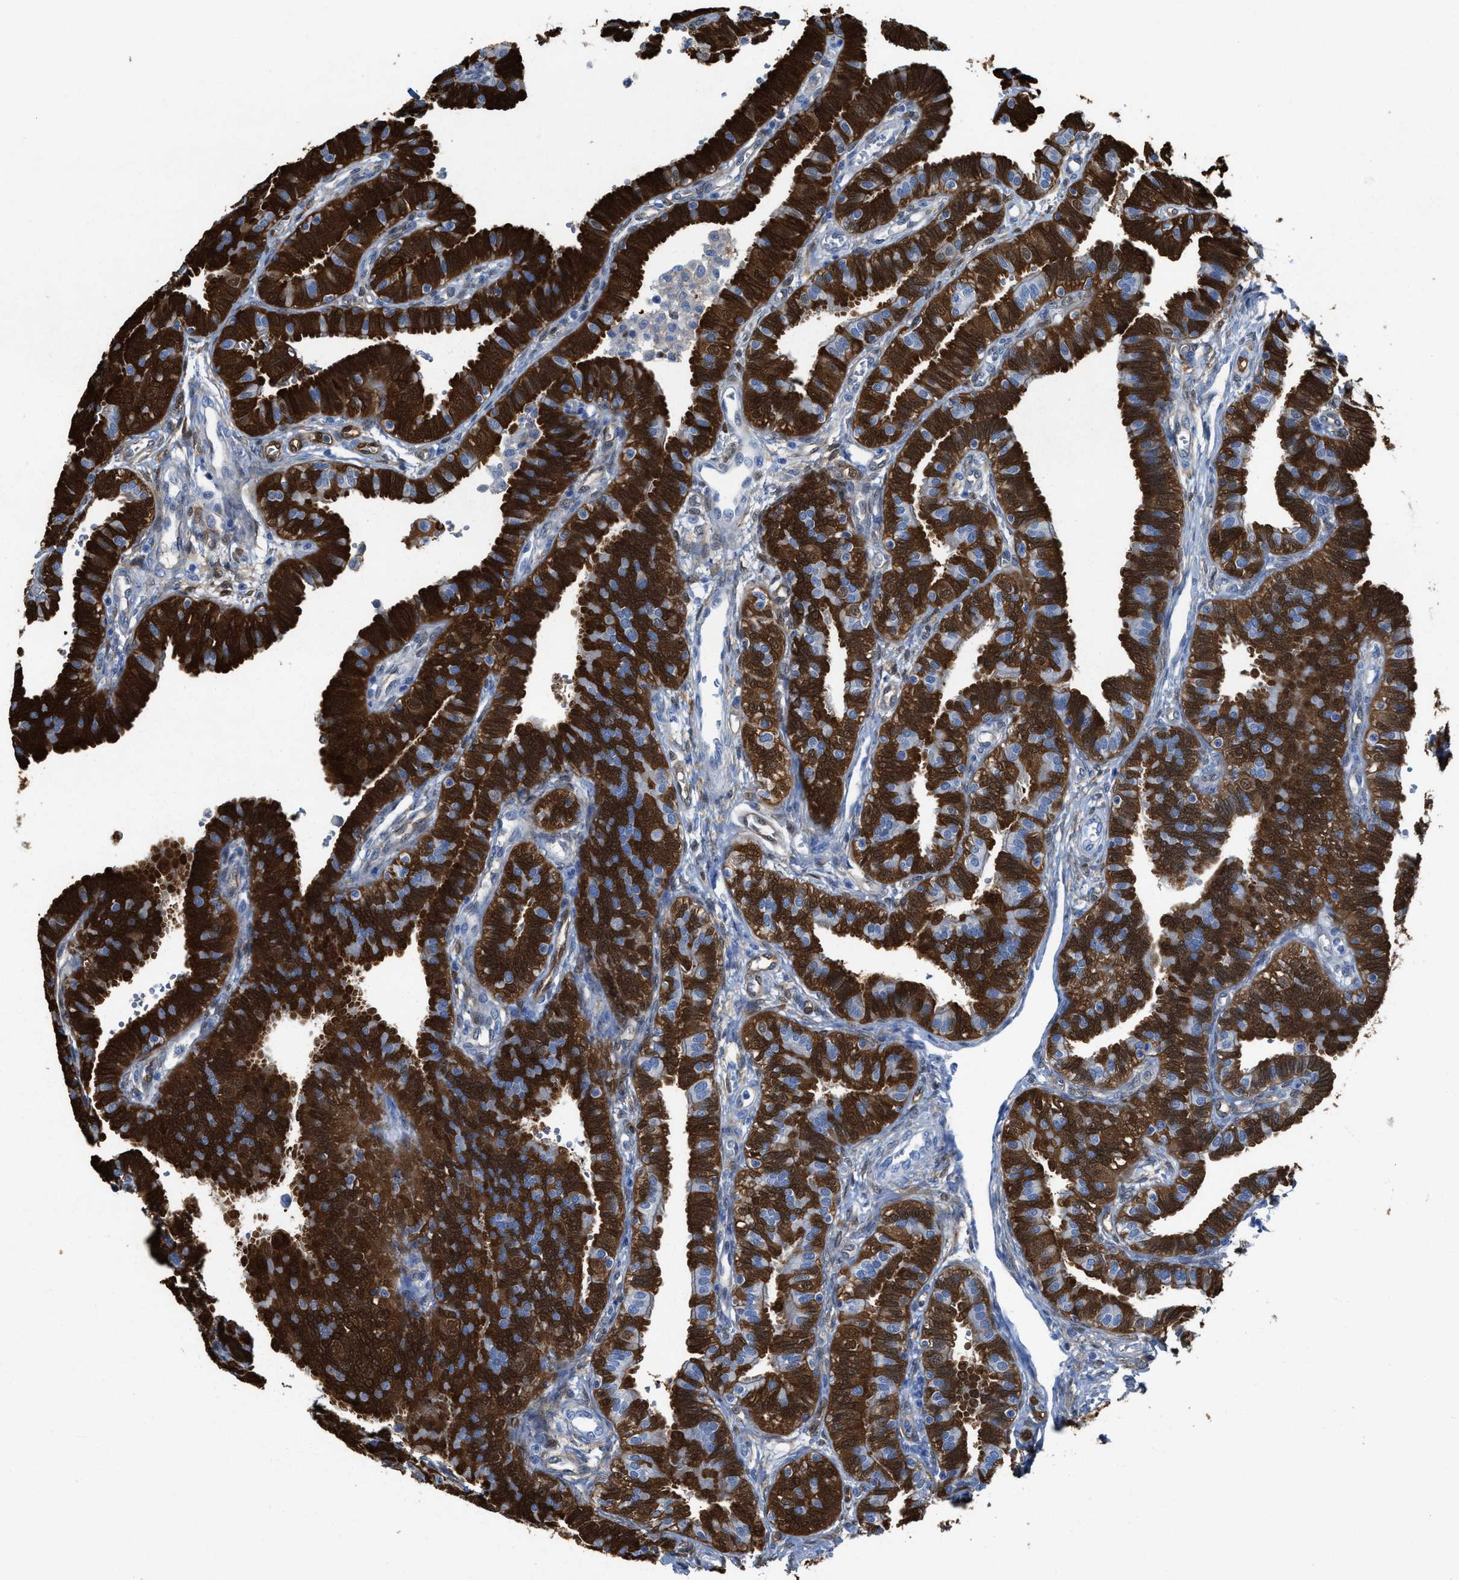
{"staining": {"intensity": "strong", "quantity": ">75%", "location": "cytoplasmic/membranous"}, "tissue": "fallopian tube", "cell_type": "Glandular cells", "image_type": "normal", "snomed": [{"axis": "morphology", "description": "Normal tissue, NOS"}, {"axis": "topography", "description": "Fallopian tube"}, {"axis": "topography", "description": "Placenta"}], "caption": "Strong cytoplasmic/membranous staining for a protein is seen in about >75% of glandular cells of unremarkable fallopian tube using immunohistochemistry (IHC).", "gene": "ASS1", "patient": {"sex": "female", "age": 34}}